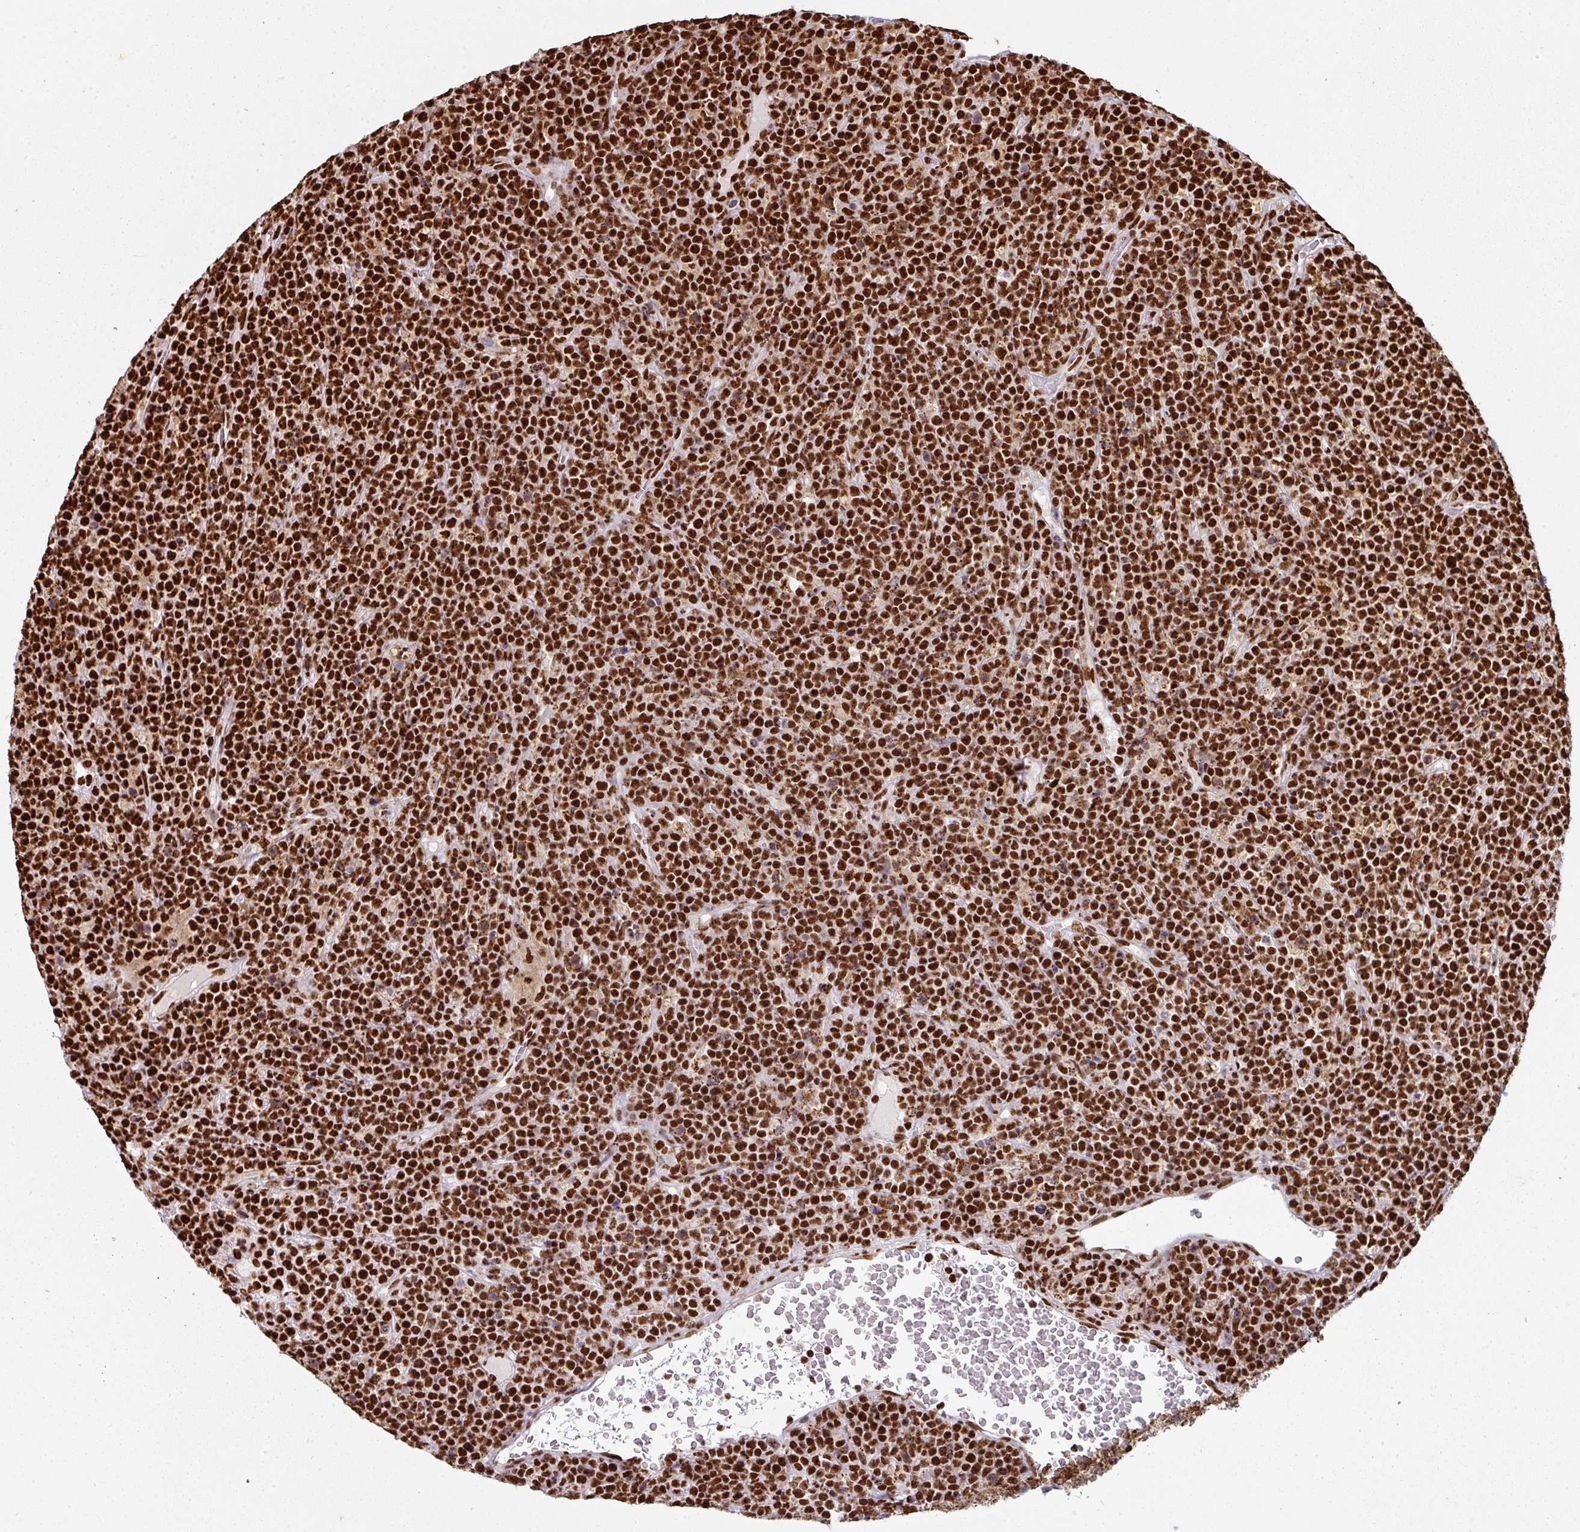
{"staining": {"intensity": "strong", "quantity": ">75%", "location": "nuclear"}, "tissue": "lymphoma", "cell_type": "Tumor cells", "image_type": "cancer", "snomed": [{"axis": "morphology", "description": "Malignant lymphoma, non-Hodgkin's type, High grade"}, {"axis": "topography", "description": "Ovary"}], "caption": "Human lymphoma stained with a protein marker displays strong staining in tumor cells.", "gene": "SIK3", "patient": {"sex": "female", "age": 56}}